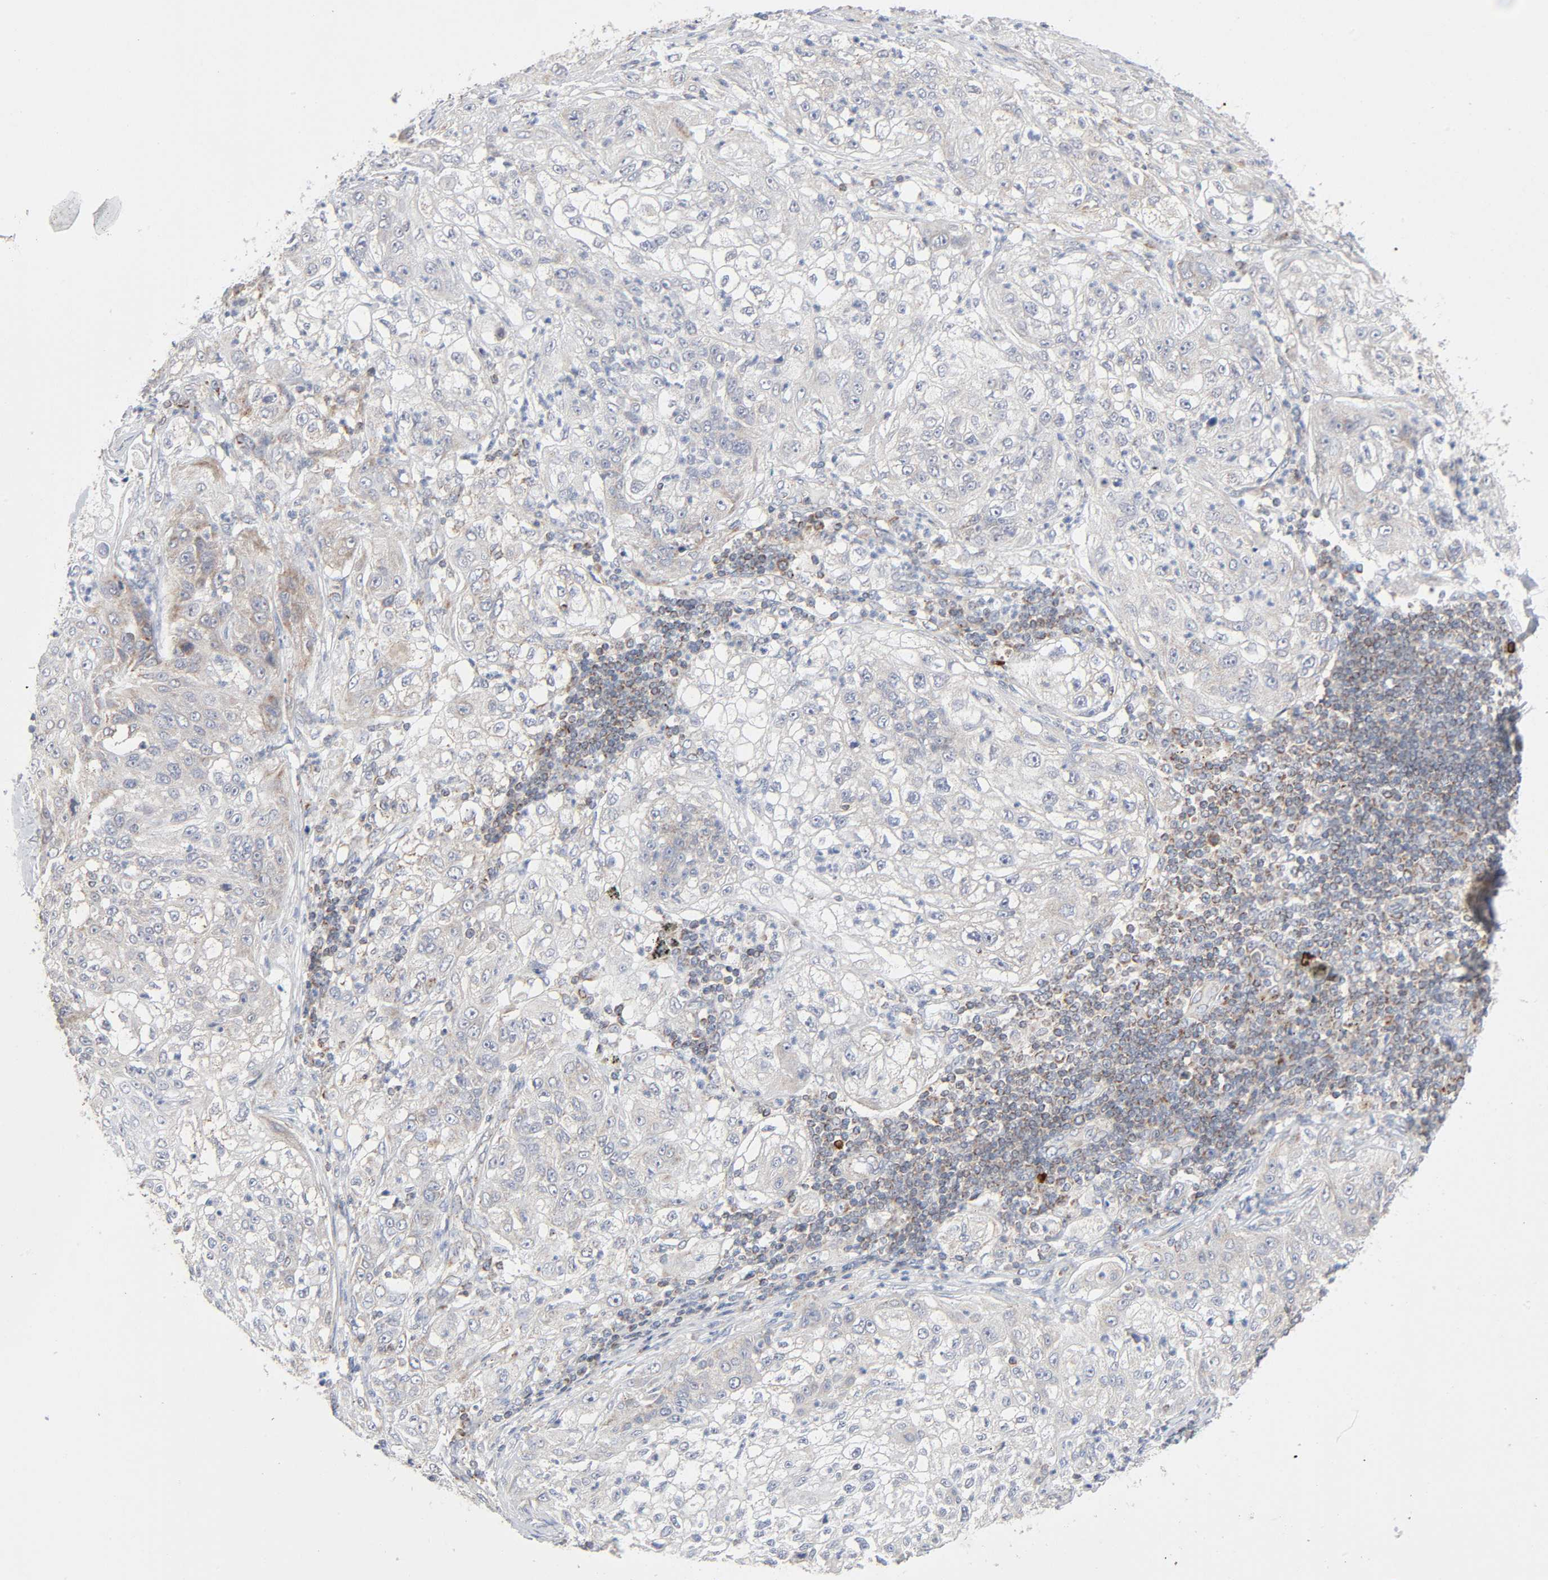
{"staining": {"intensity": "weak", "quantity": "25%-75%", "location": "cytoplasmic/membranous"}, "tissue": "lung cancer", "cell_type": "Tumor cells", "image_type": "cancer", "snomed": [{"axis": "morphology", "description": "Inflammation, NOS"}, {"axis": "morphology", "description": "Squamous cell carcinoma, NOS"}, {"axis": "topography", "description": "Lymph node"}, {"axis": "topography", "description": "Soft tissue"}, {"axis": "topography", "description": "Lung"}], "caption": "The histopathology image demonstrates staining of lung squamous cell carcinoma, revealing weak cytoplasmic/membranous protein staining (brown color) within tumor cells.", "gene": "SYT16", "patient": {"sex": "male", "age": 66}}